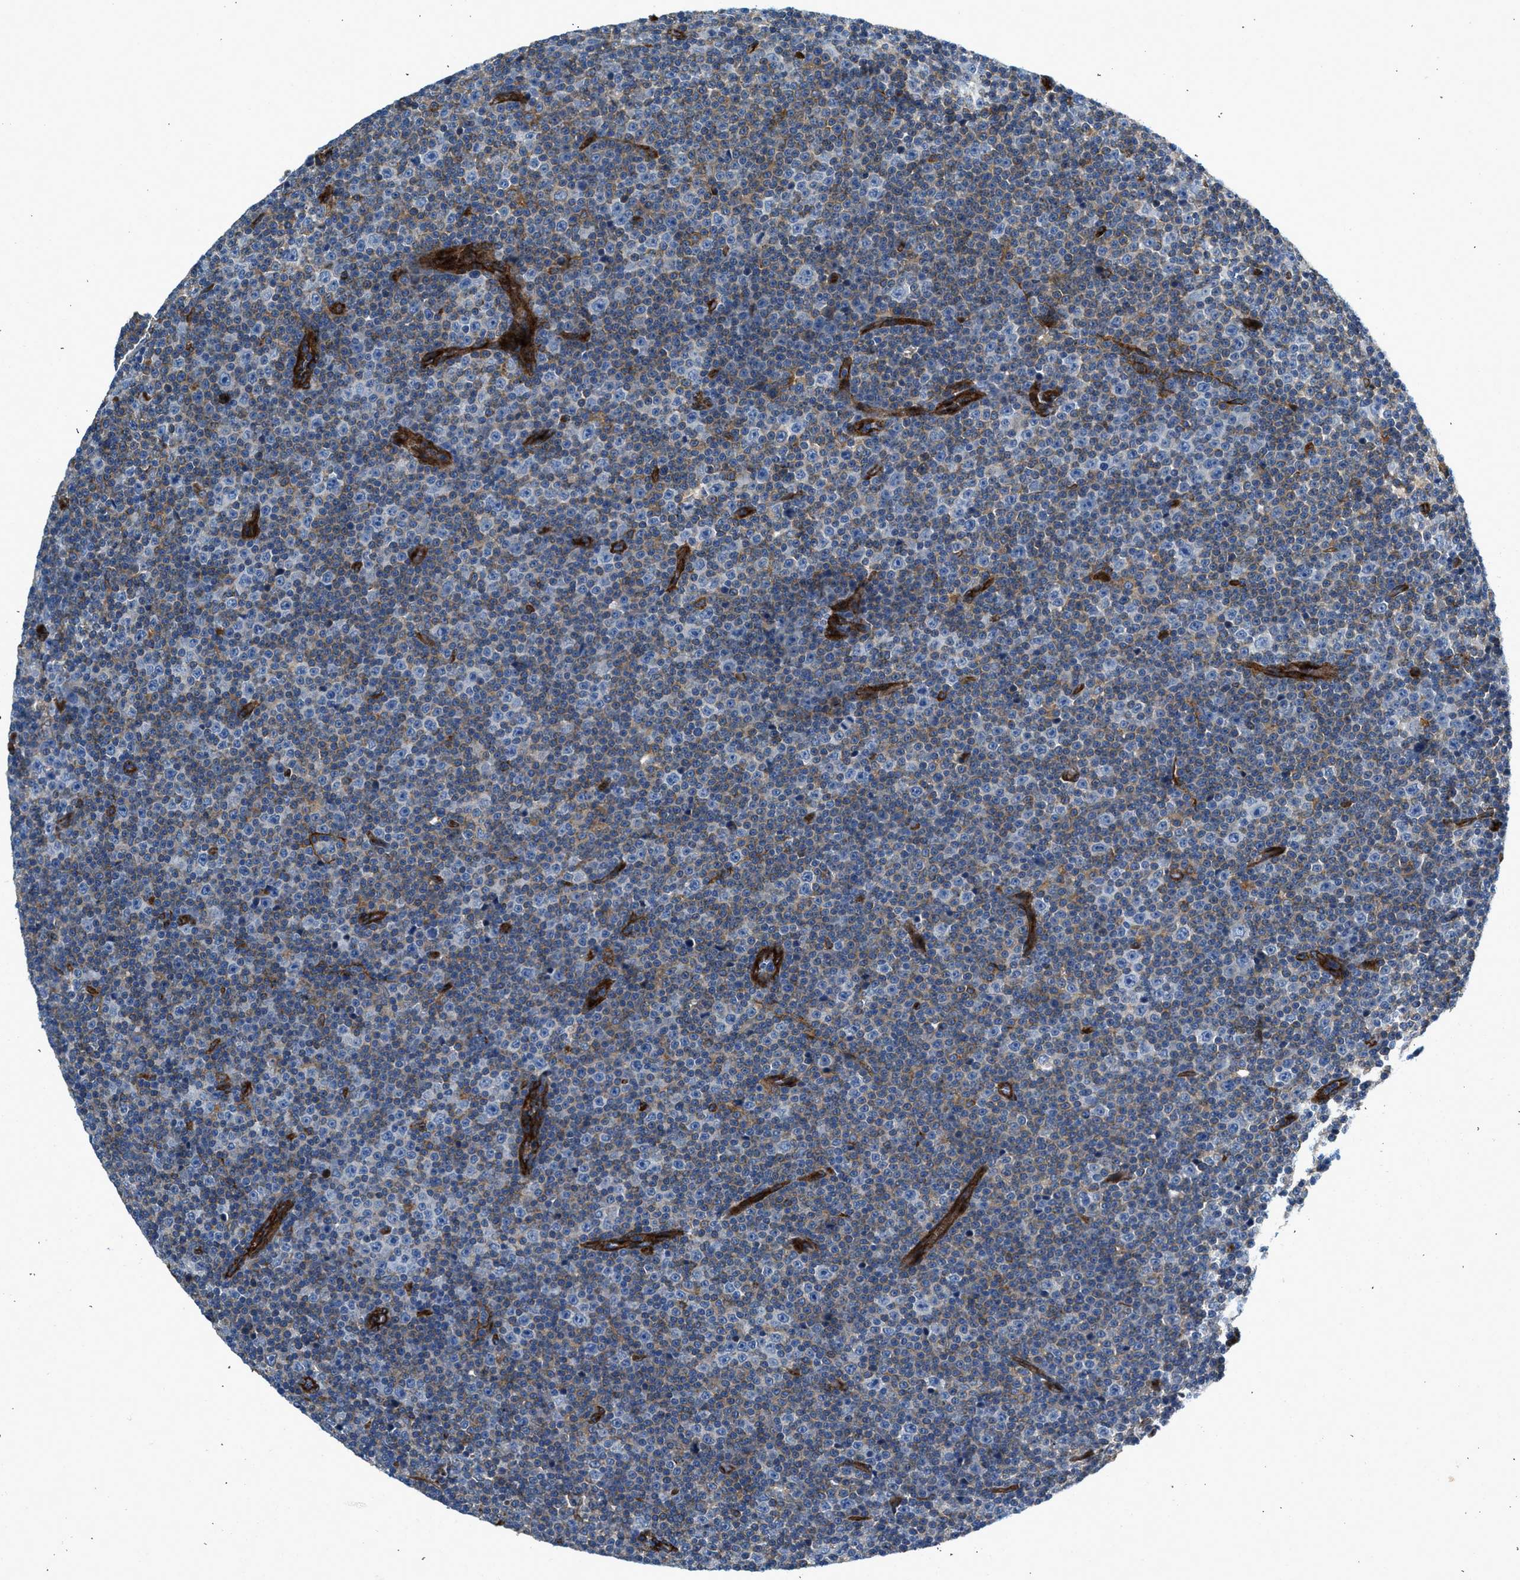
{"staining": {"intensity": "negative", "quantity": "none", "location": "none"}, "tissue": "lymphoma", "cell_type": "Tumor cells", "image_type": "cancer", "snomed": [{"axis": "morphology", "description": "Malignant lymphoma, non-Hodgkin's type, Low grade"}, {"axis": "topography", "description": "Lymph node"}], "caption": "Malignant lymphoma, non-Hodgkin's type (low-grade) stained for a protein using IHC shows no positivity tumor cells.", "gene": "HIP1", "patient": {"sex": "female", "age": 67}}